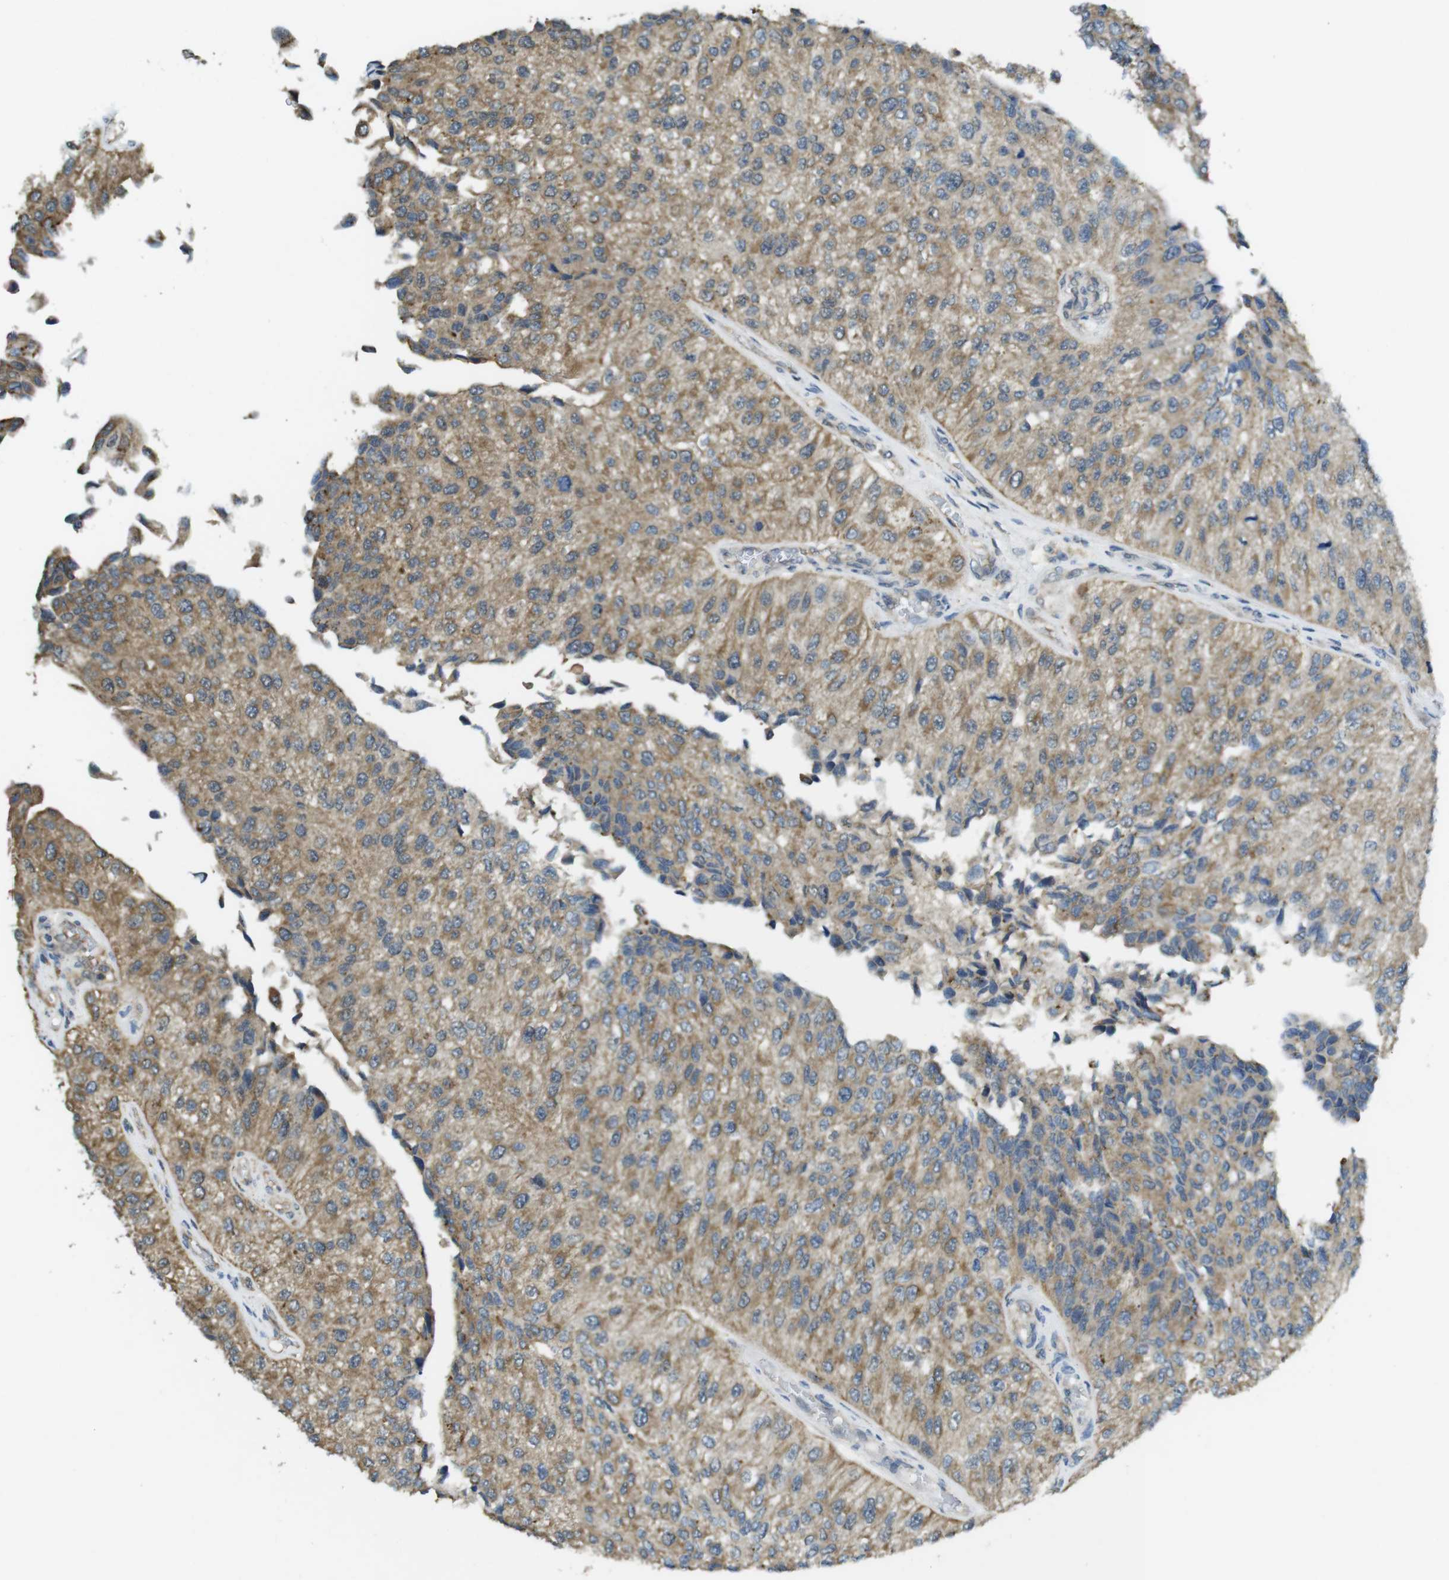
{"staining": {"intensity": "moderate", "quantity": ">75%", "location": "cytoplasmic/membranous"}, "tissue": "urothelial cancer", "cell_type": "Tumor cells", "image_type": "cancer", "snomed": [{"axis": "morphology", "description": "Urothelial carcinoma, High grade"}, {"axis": "topography", "description": "Kidney"}, {"axis": "topography", "description": "Urinary bladder"}], "caption": "High-grade urothelial carcinoma stained with a brown dye displays moderate cytoplasmic/membranous positive expression in approximately >75% of tumor cells.", "gene": "BRI3BP", "patient": {"sex": "male", "age": 77}}